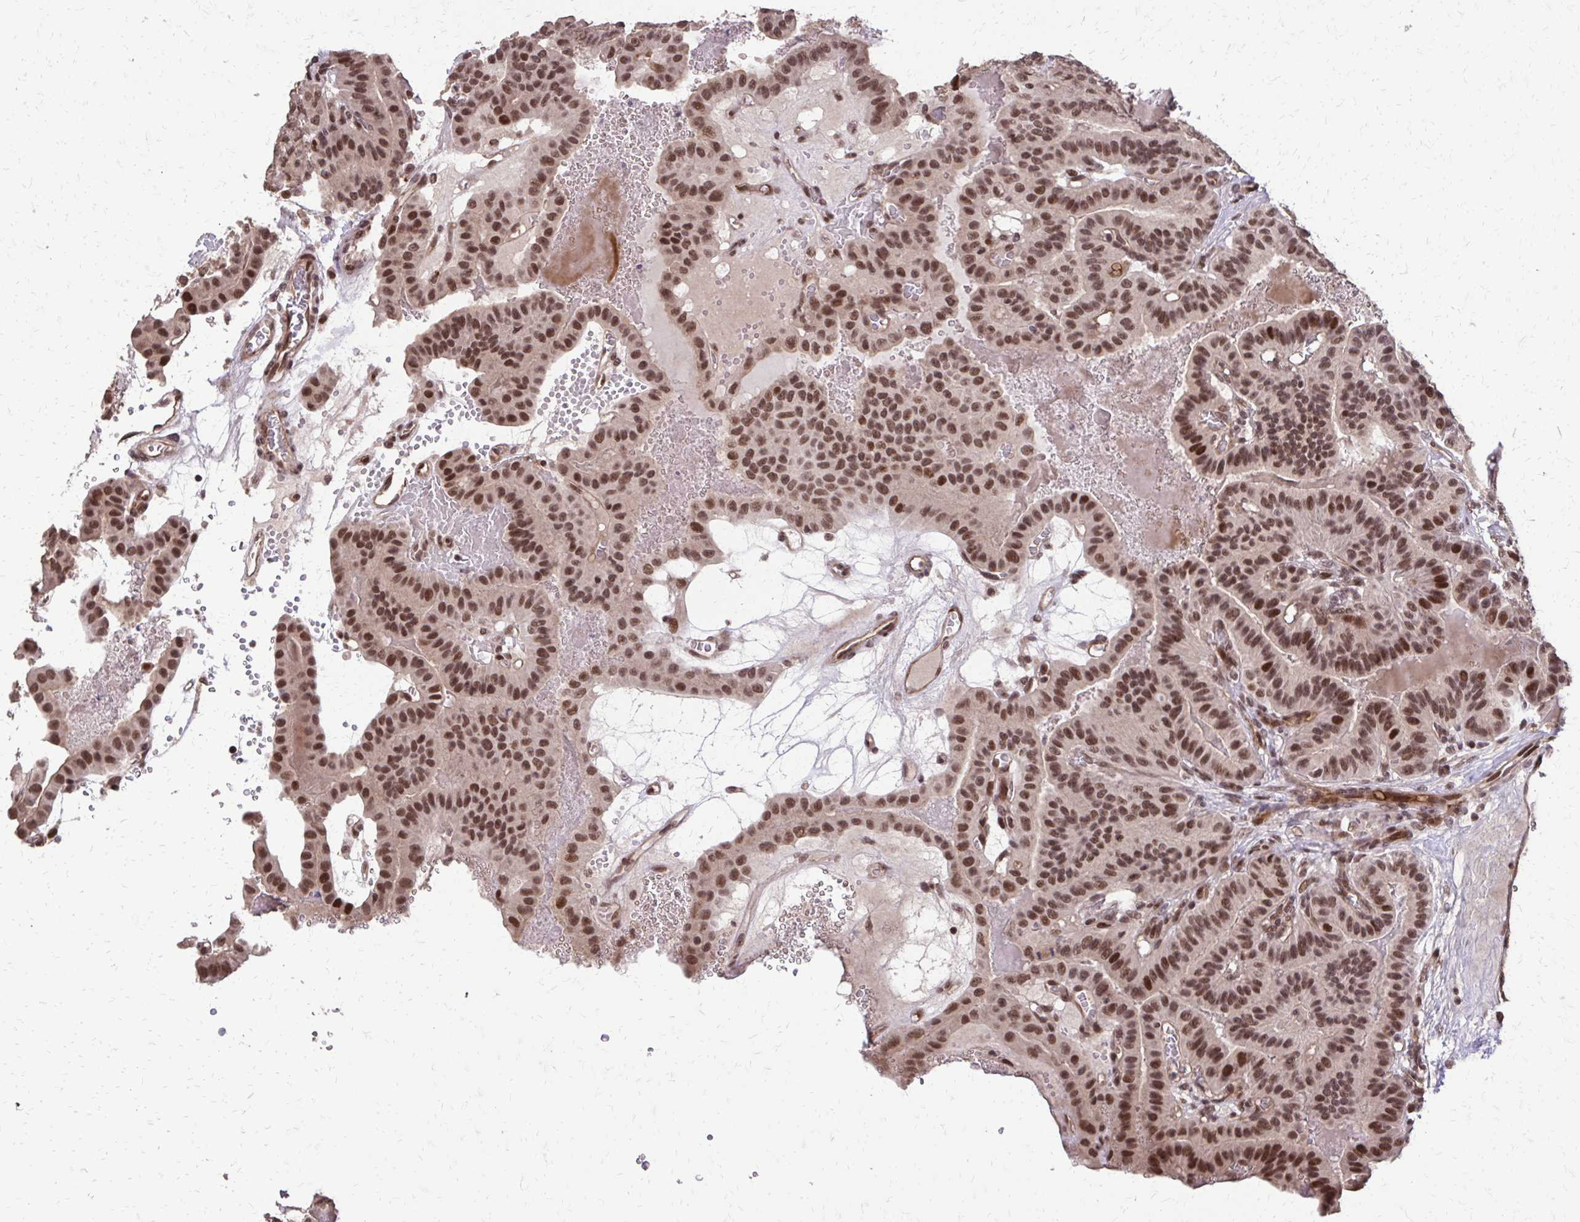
{"staining": {"intensity": "moderate", "quantity": ">75%", "location": "nuclear"}, "tissue": "thyroid cancer", "cell_type": "Tumor cells", "image_type": "cancer", "snomed": [{"axis": "morphology", "description": "Papillary adenocarcinoma, NOS"}, {"axis": "topography", "description": "Thyroid gland"}], "caption": "DAB immunohistochemical staining of thyroid cancer demonstrates moderate nuclear protein positivity in about >75% of tumor cells.", "gene": "SS18", "patient": {"sex": "male", "age": 87}}